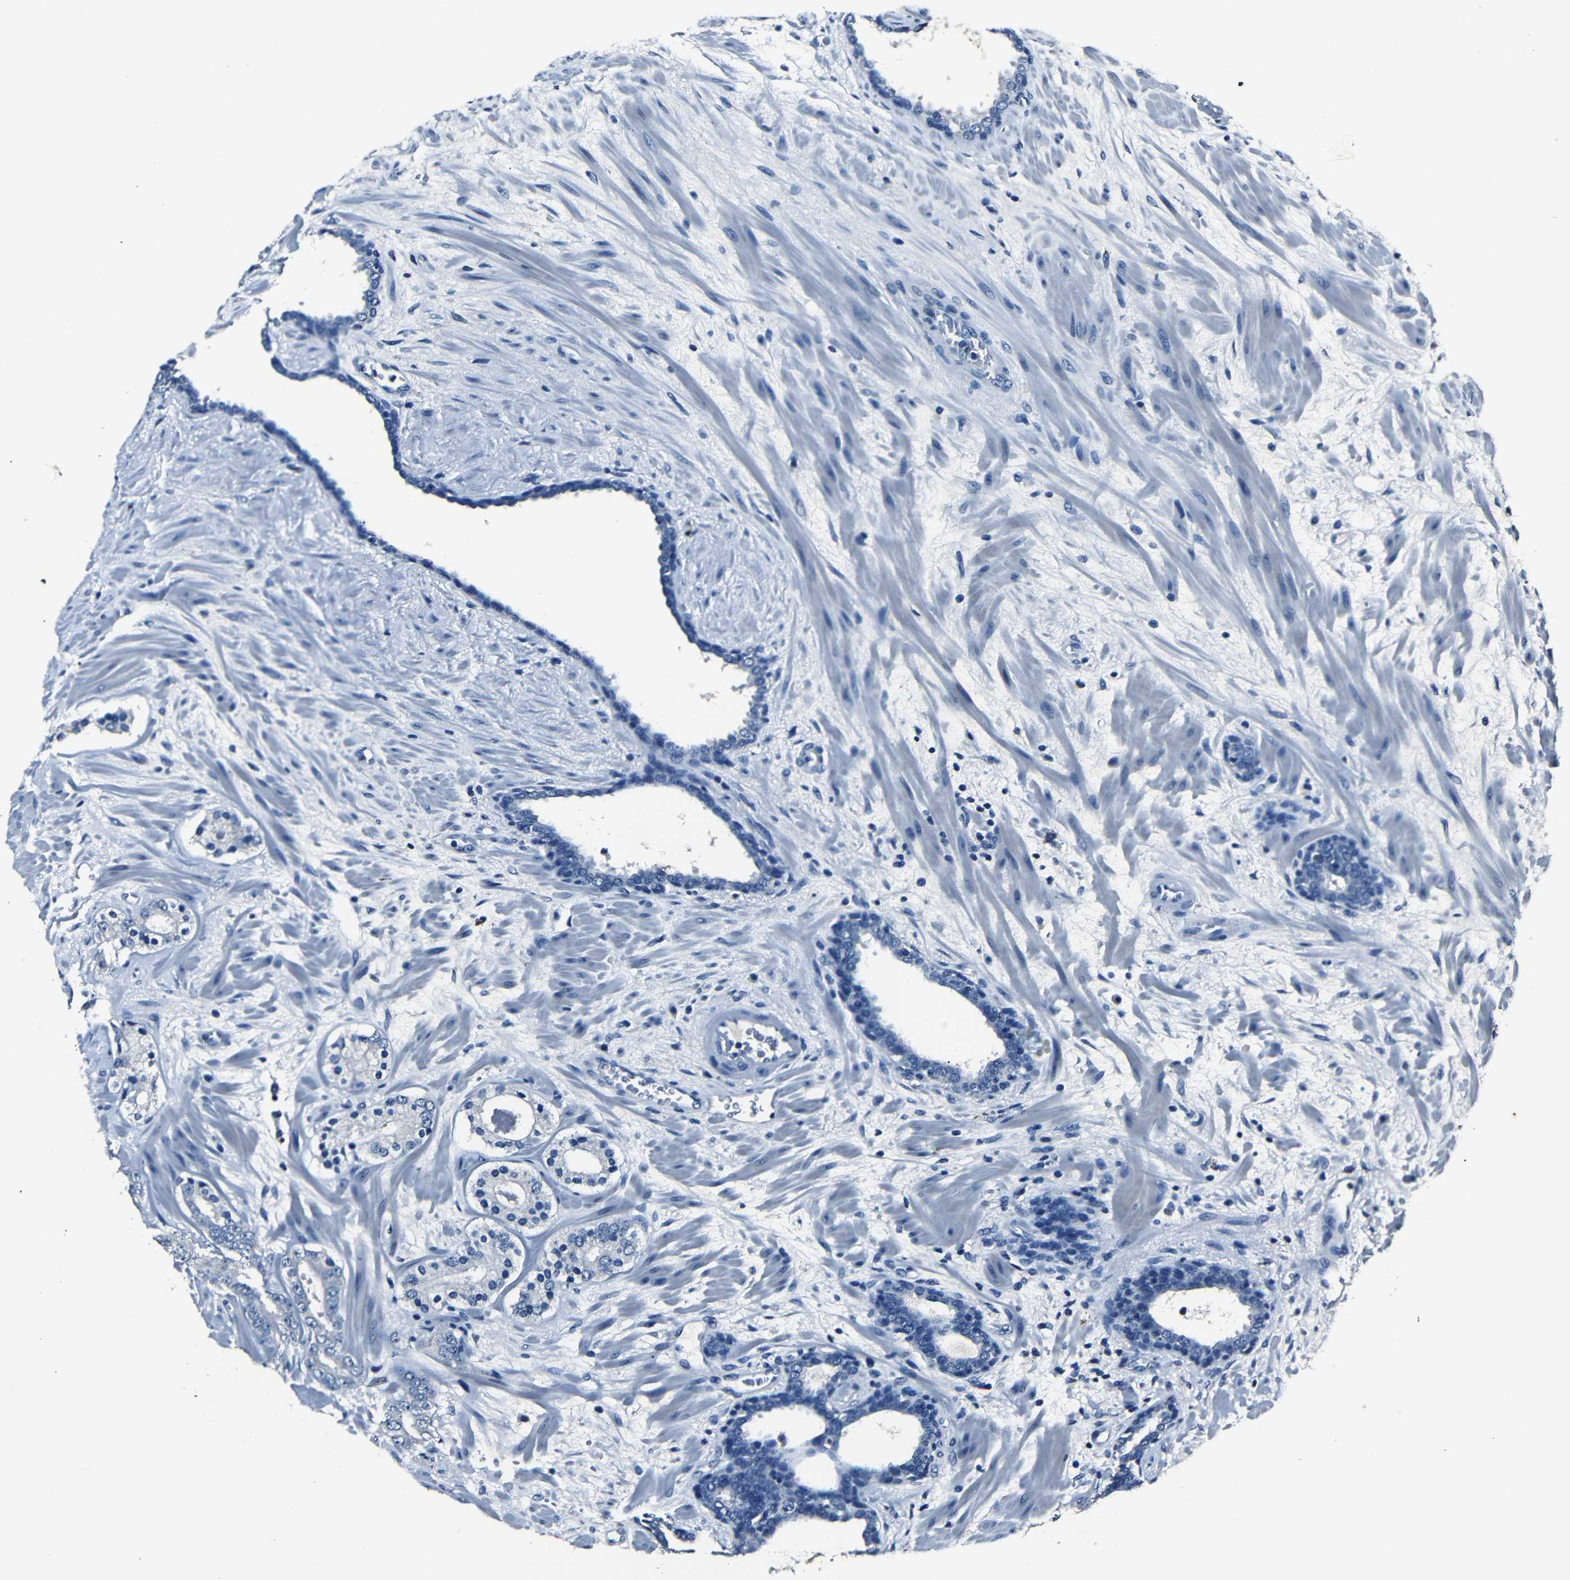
{"staining": {"intensity": "negative", "quantity": "none", "location": "none"}, "tissue": "prostate cancer", "cell_type": "Tumor cells", "image_type": "cancer", "snomed": [{"axis": "morphology", "description": "Adenocarcinoma, Low grade"}, {"axis": "topography", "description": "Prostate"}], "caption": "The photomicrograph exhibits no staining of tumor cells in low-grade adenocarcinoma (prostate).", "gene": "NCMAP", "patient": {"sex": "male", "age": 63}}